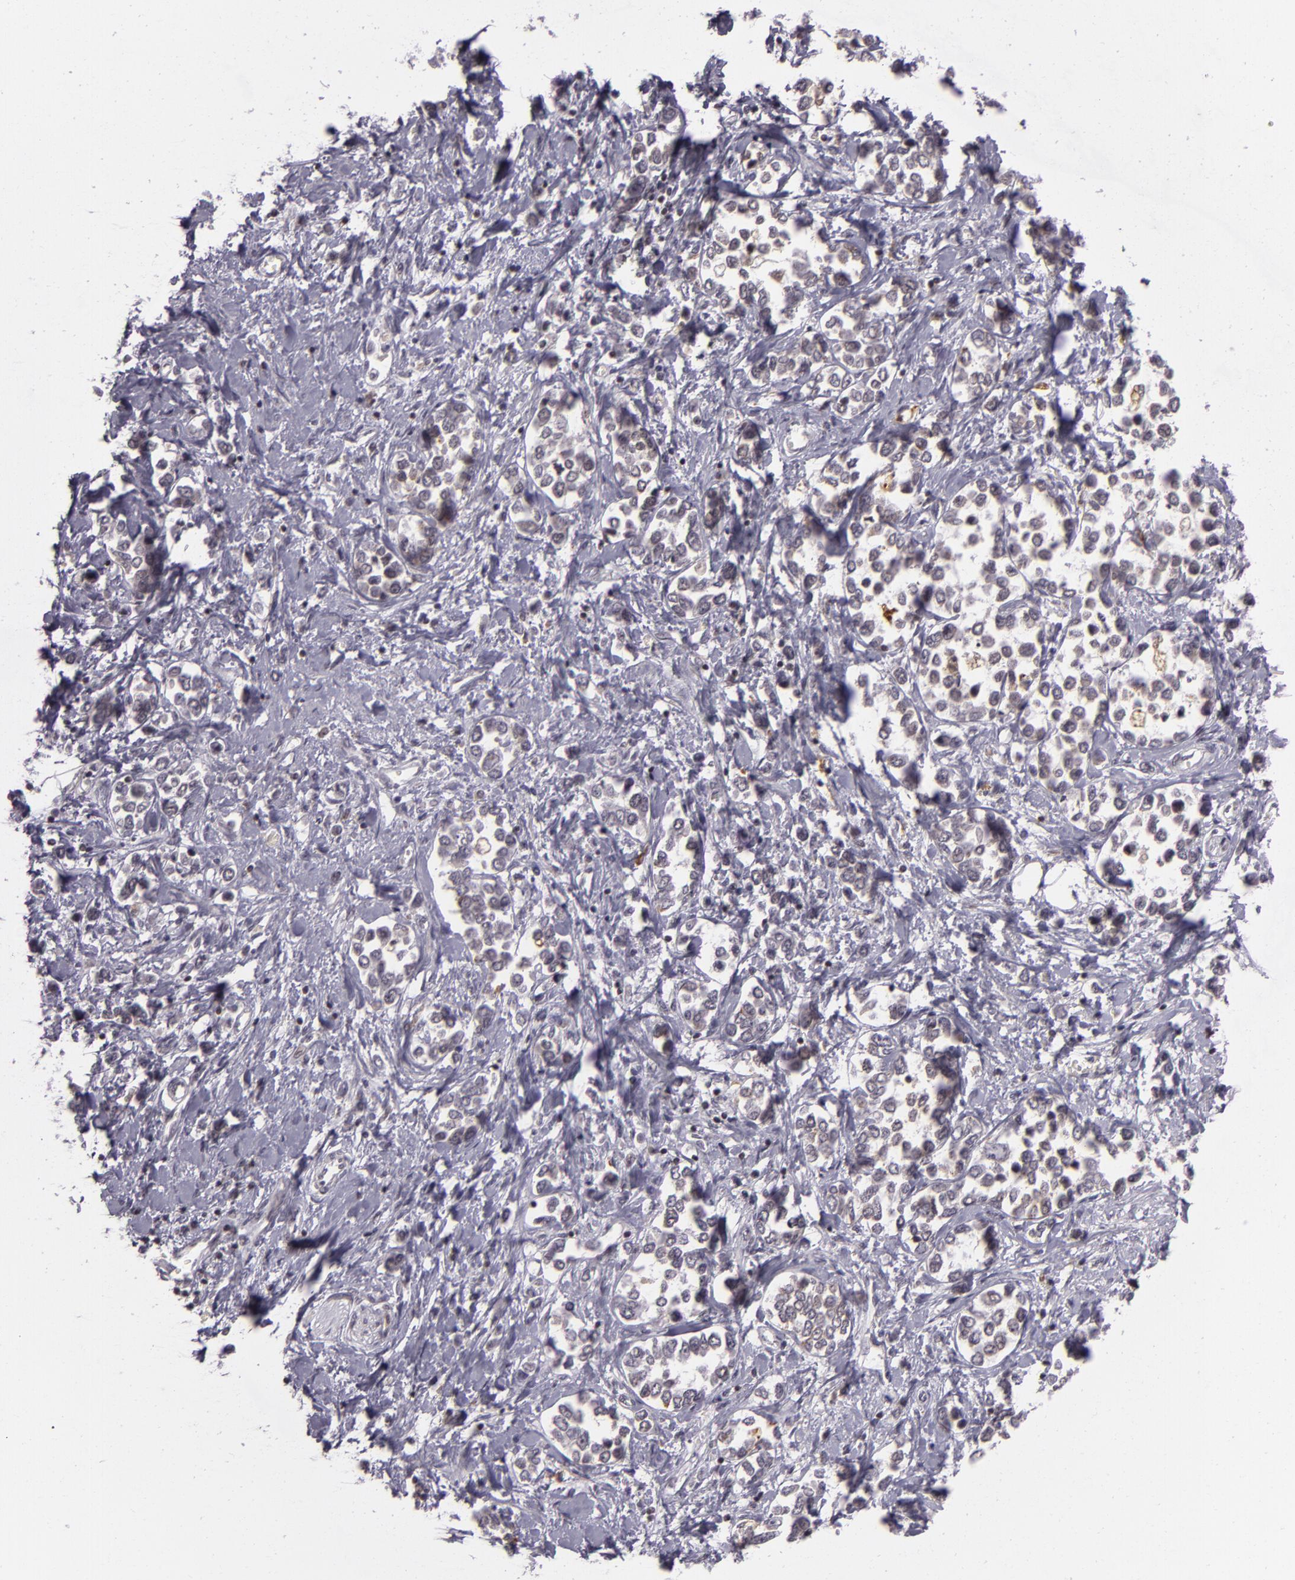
{"staining": {"intensity": "moderate", "quantity": "<25%", "location": "cytoplasmic/membranous"}, "tissue": "stomach cancer", "cell_type": "Tumor cells", "image_type": "cancer", "snomed": [{"axis": "morphology", "description": "Adenocarcinoma, NOS"}, {"axis": "topography", "description": "Stomach, upper"}], "caption": "High-power microscopy captured an immunohistochemistry (IHC) micrograph of stomach cancer, revealing moderate cytoplasmic/membranous expression in approximately <25% of tumor cells.", "gene": "ZFX", "patient": {"sex": "male", "age": 76}}